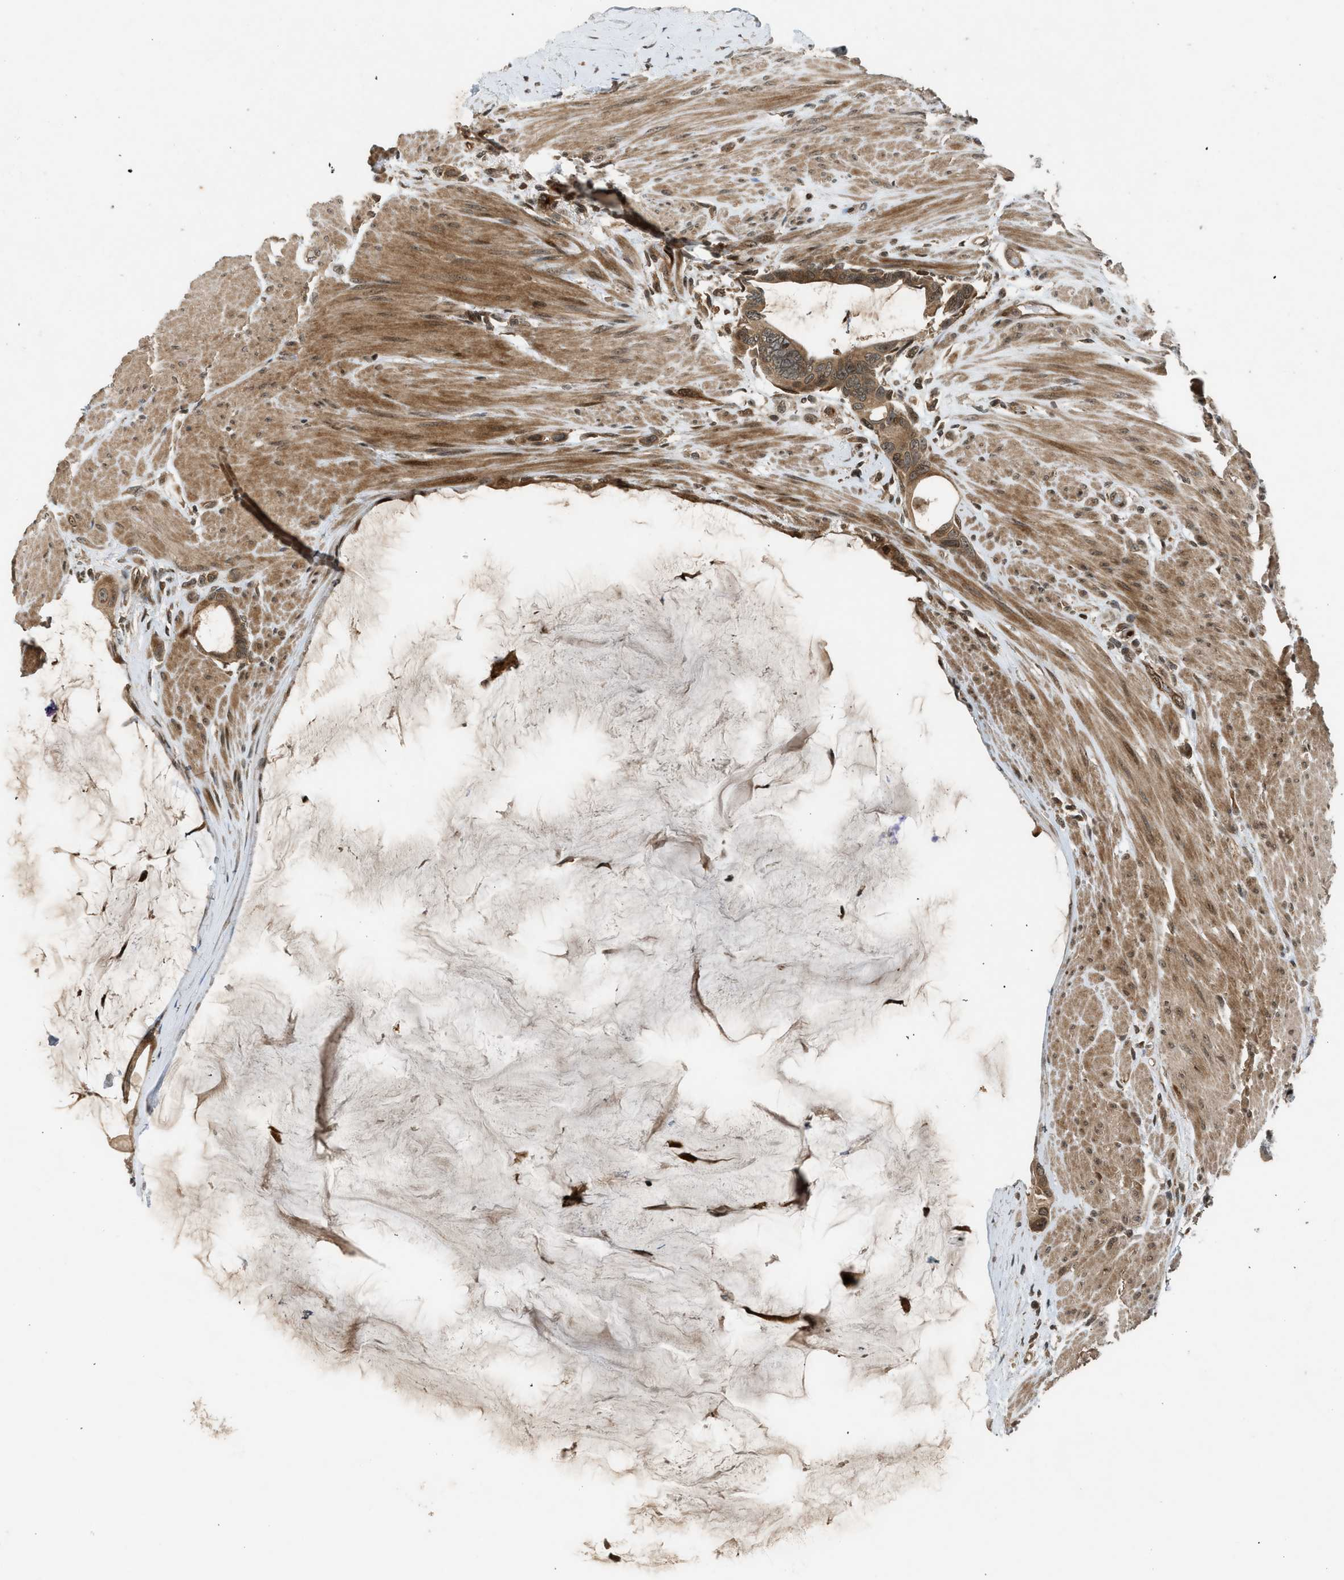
{"staining": {"intensity": "moderate", "quantity": ">75%", "location": "cytoplasmic/membranous"}, "tissue": "colorectal cancer", "cell_type": "Tumor cells", "image_type": "cancer", "snomed": [{"axis": "morphology", "description": "Adenocarcinoma, NOS"}, {"axis": "topography", "description": "Rectum"}], "caption": "Colorectal cancer stained with DAB (3,3'-diaminobenzidine) immunohistochemistry (IHC) shows medium levels of moderate cytoplasmic/membranous staining in about >75% of tumor cells.", "gene": "TXNL1", "patient": {"sex": "male", "age": 51}}